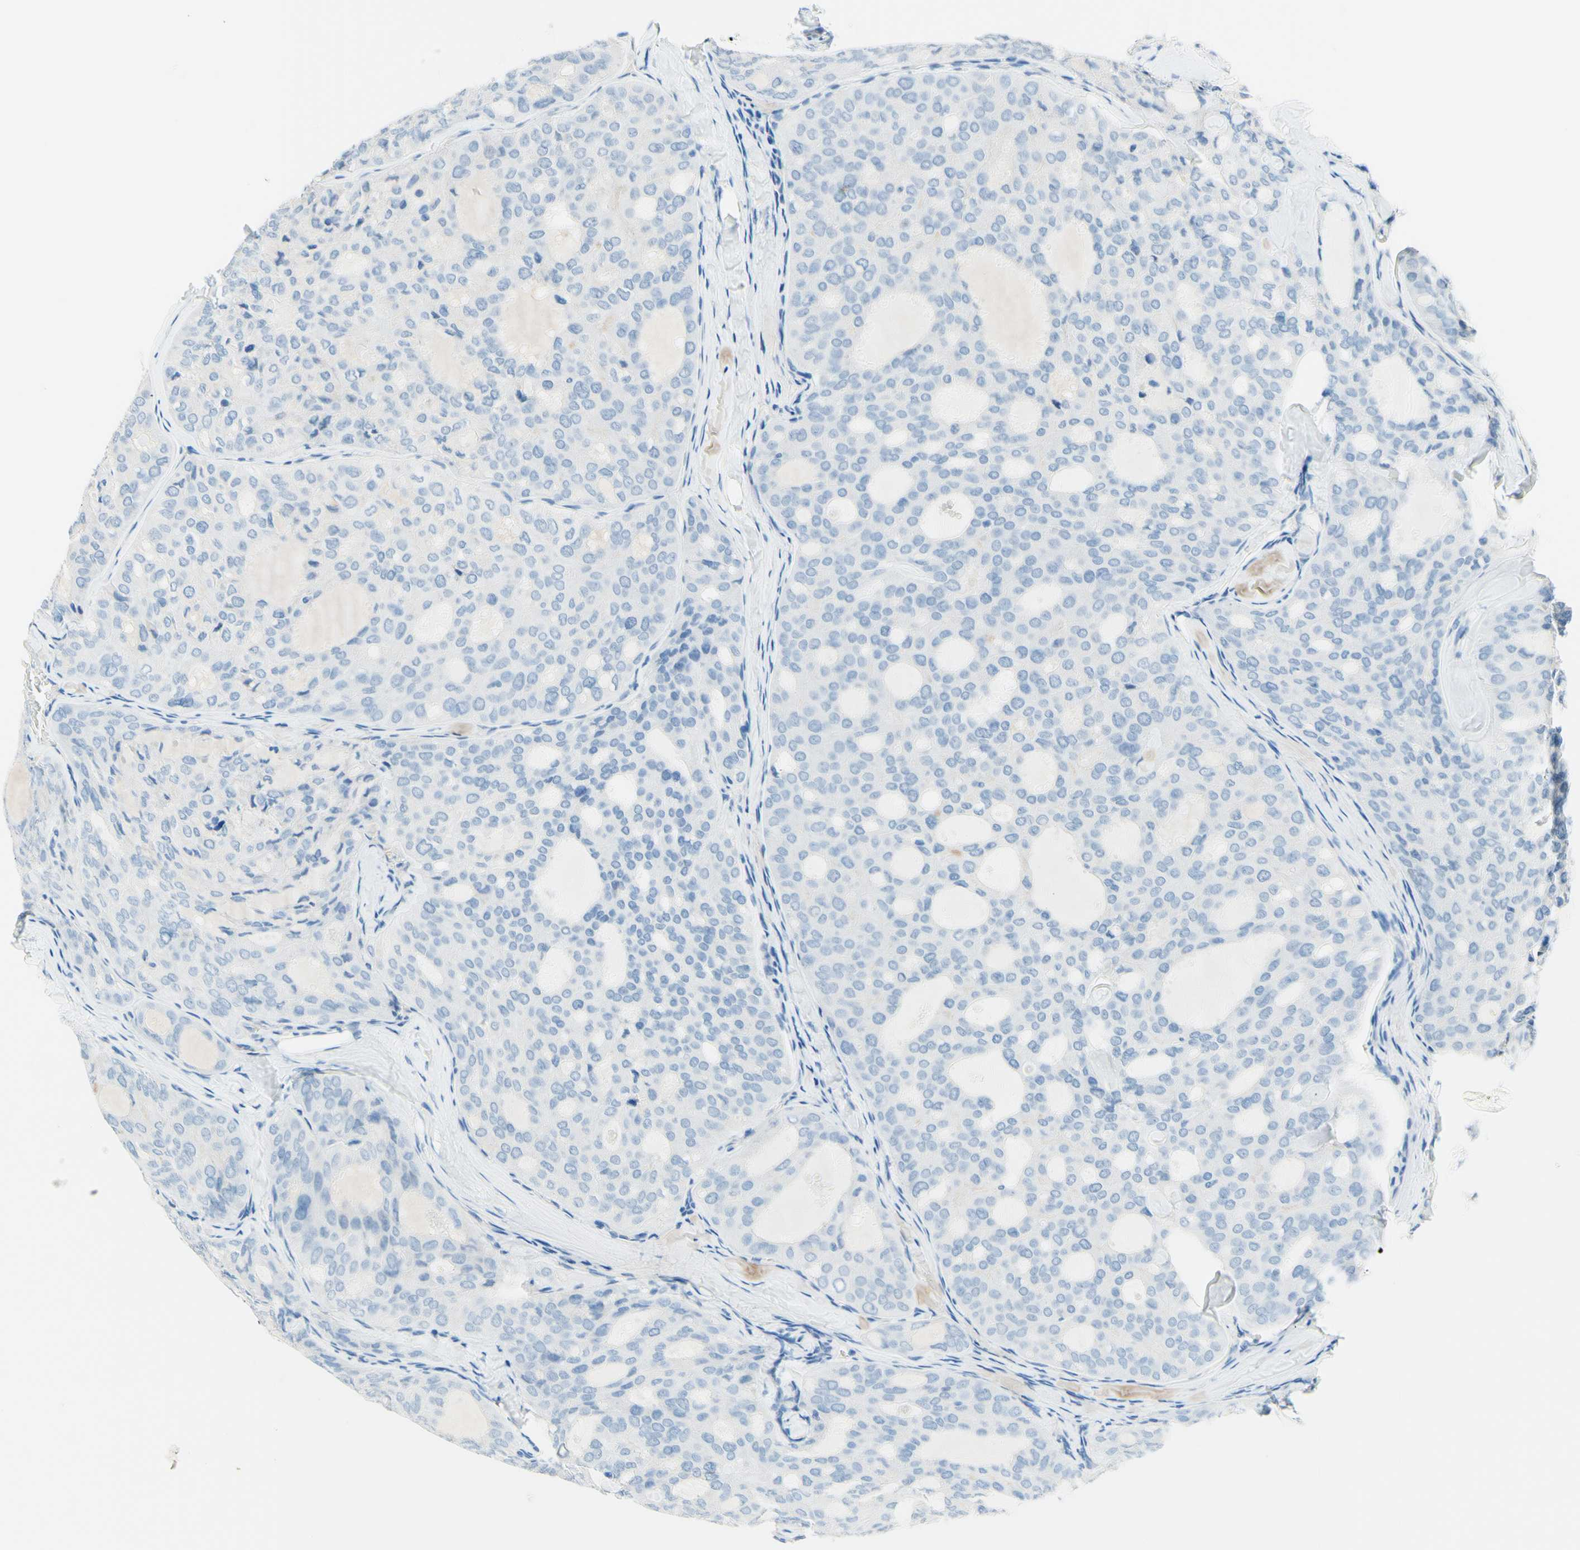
{"staining": {"intensity": "negative", "quantity": "none", "location": "none"}, "tissue": "thyroid cancer", "cell_type": "Tumor cells", "image_type": "cancer", "snomed": [{"axis": "morphology", "description": "Follicular adenoma carcinoma, NOS"}, {"axis": "topography", "description": "Thyroid gland"}], "caption": "DAB (3,3'-diaminobenzidine) immunohistochemical staining of human thyroid cancer exhibits no significant staining in tumor cells.", "gene": "PASD1", "patient": {"sex": "male", "age": 75}}